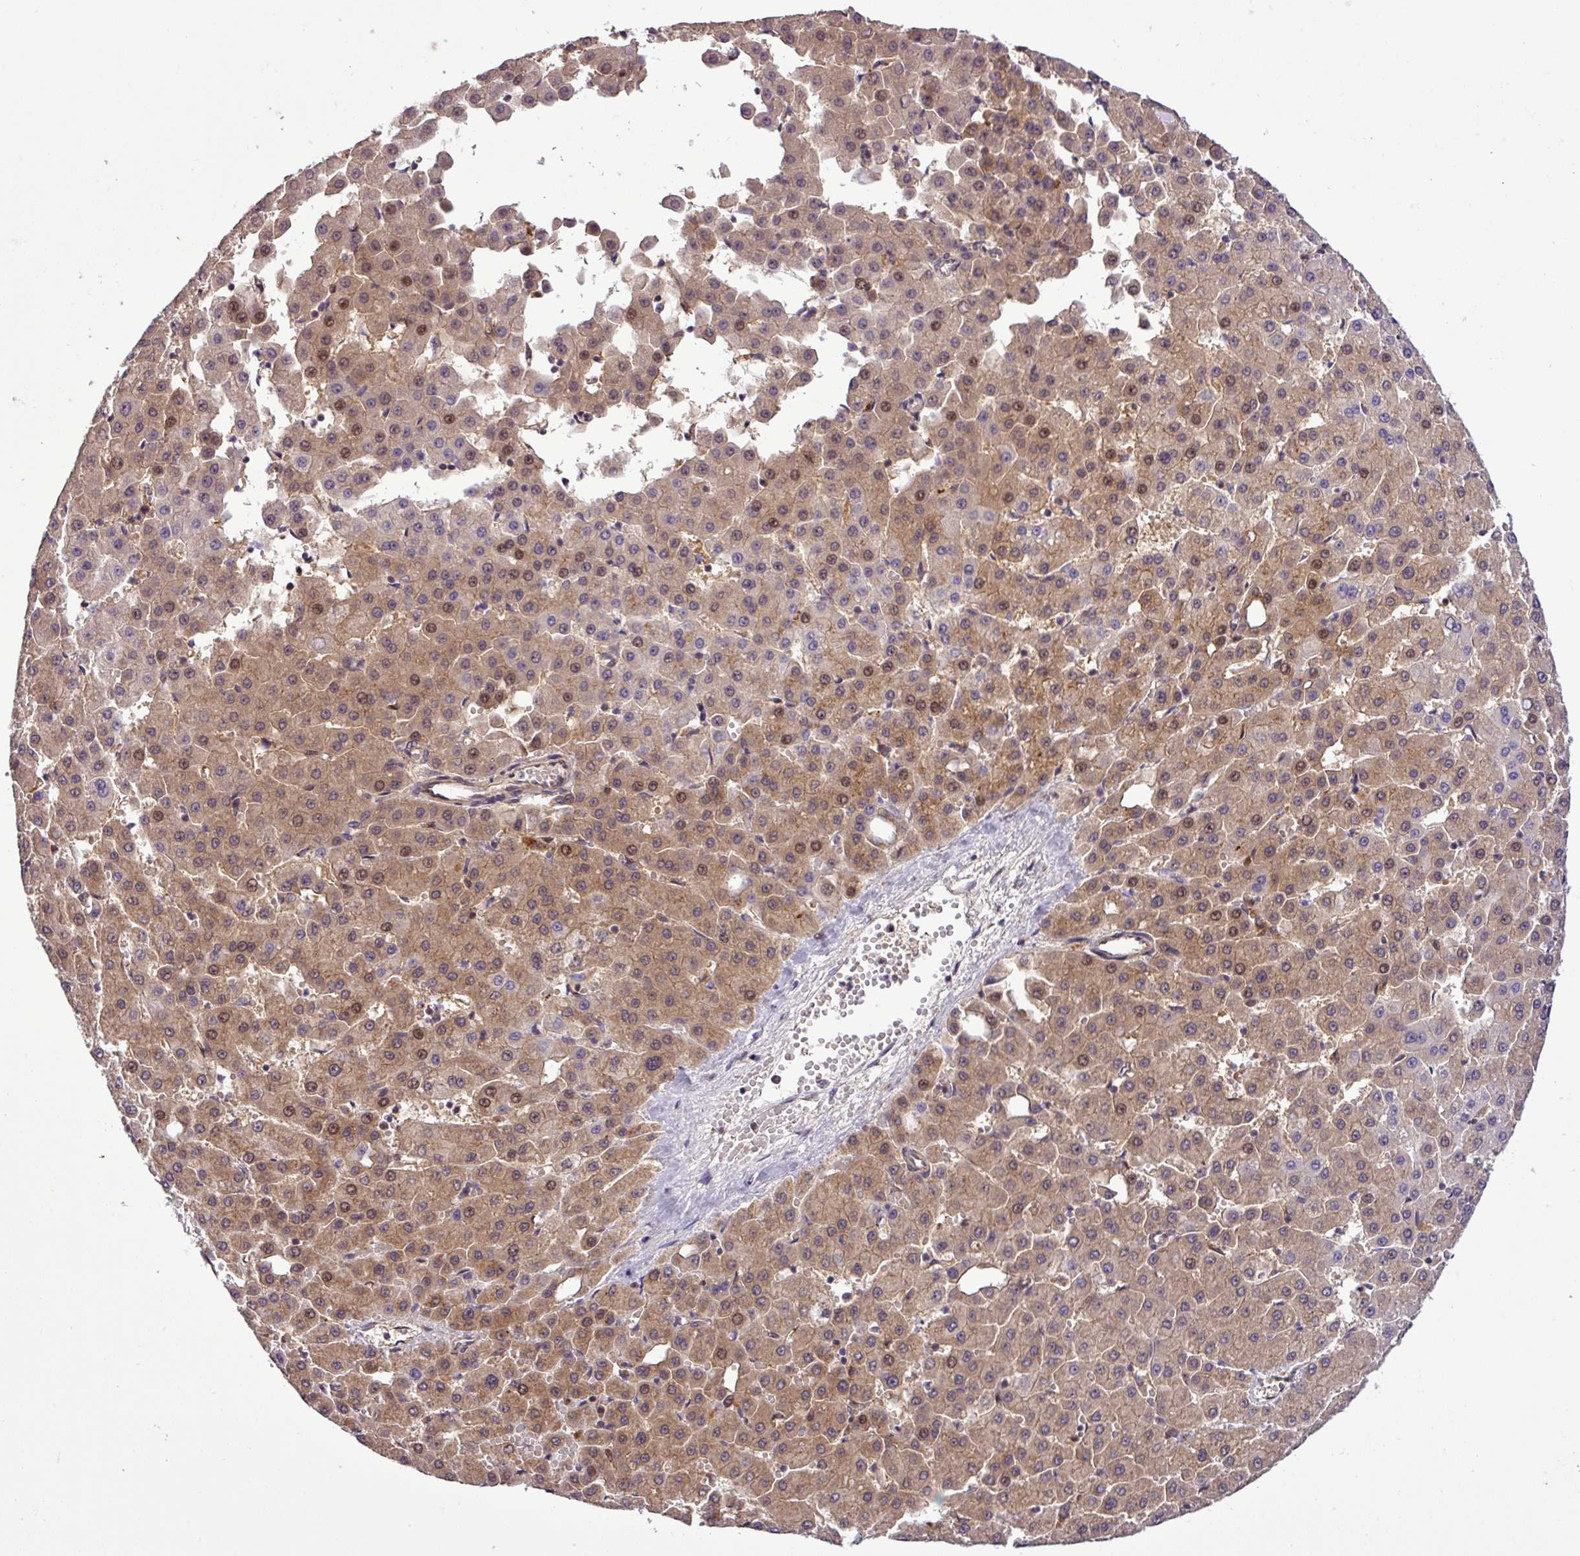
{"staining": {"intensity": "moderate", "quantity": ">75%", "location": "cytoplasmic/membranous,nuclear"}, "tissue": "liver cancer", "cell_type": "Tumor cells", "image_type": "cancer", "snomed": [{"axis": "morphology", "description": "Carcinoma, Hepatocellular, NOS"}, {"axis": "topography", "description": "Liver"}], "caption": "Protein staining of liver cancer (hepatocellular carcinoma) tissue reveals moderate cytoplasmic/membranous and nuclear staining in about >75% of tumor cells.", "gene": "CARHSP1", "patient": {"sex": "male", "age": 47}}